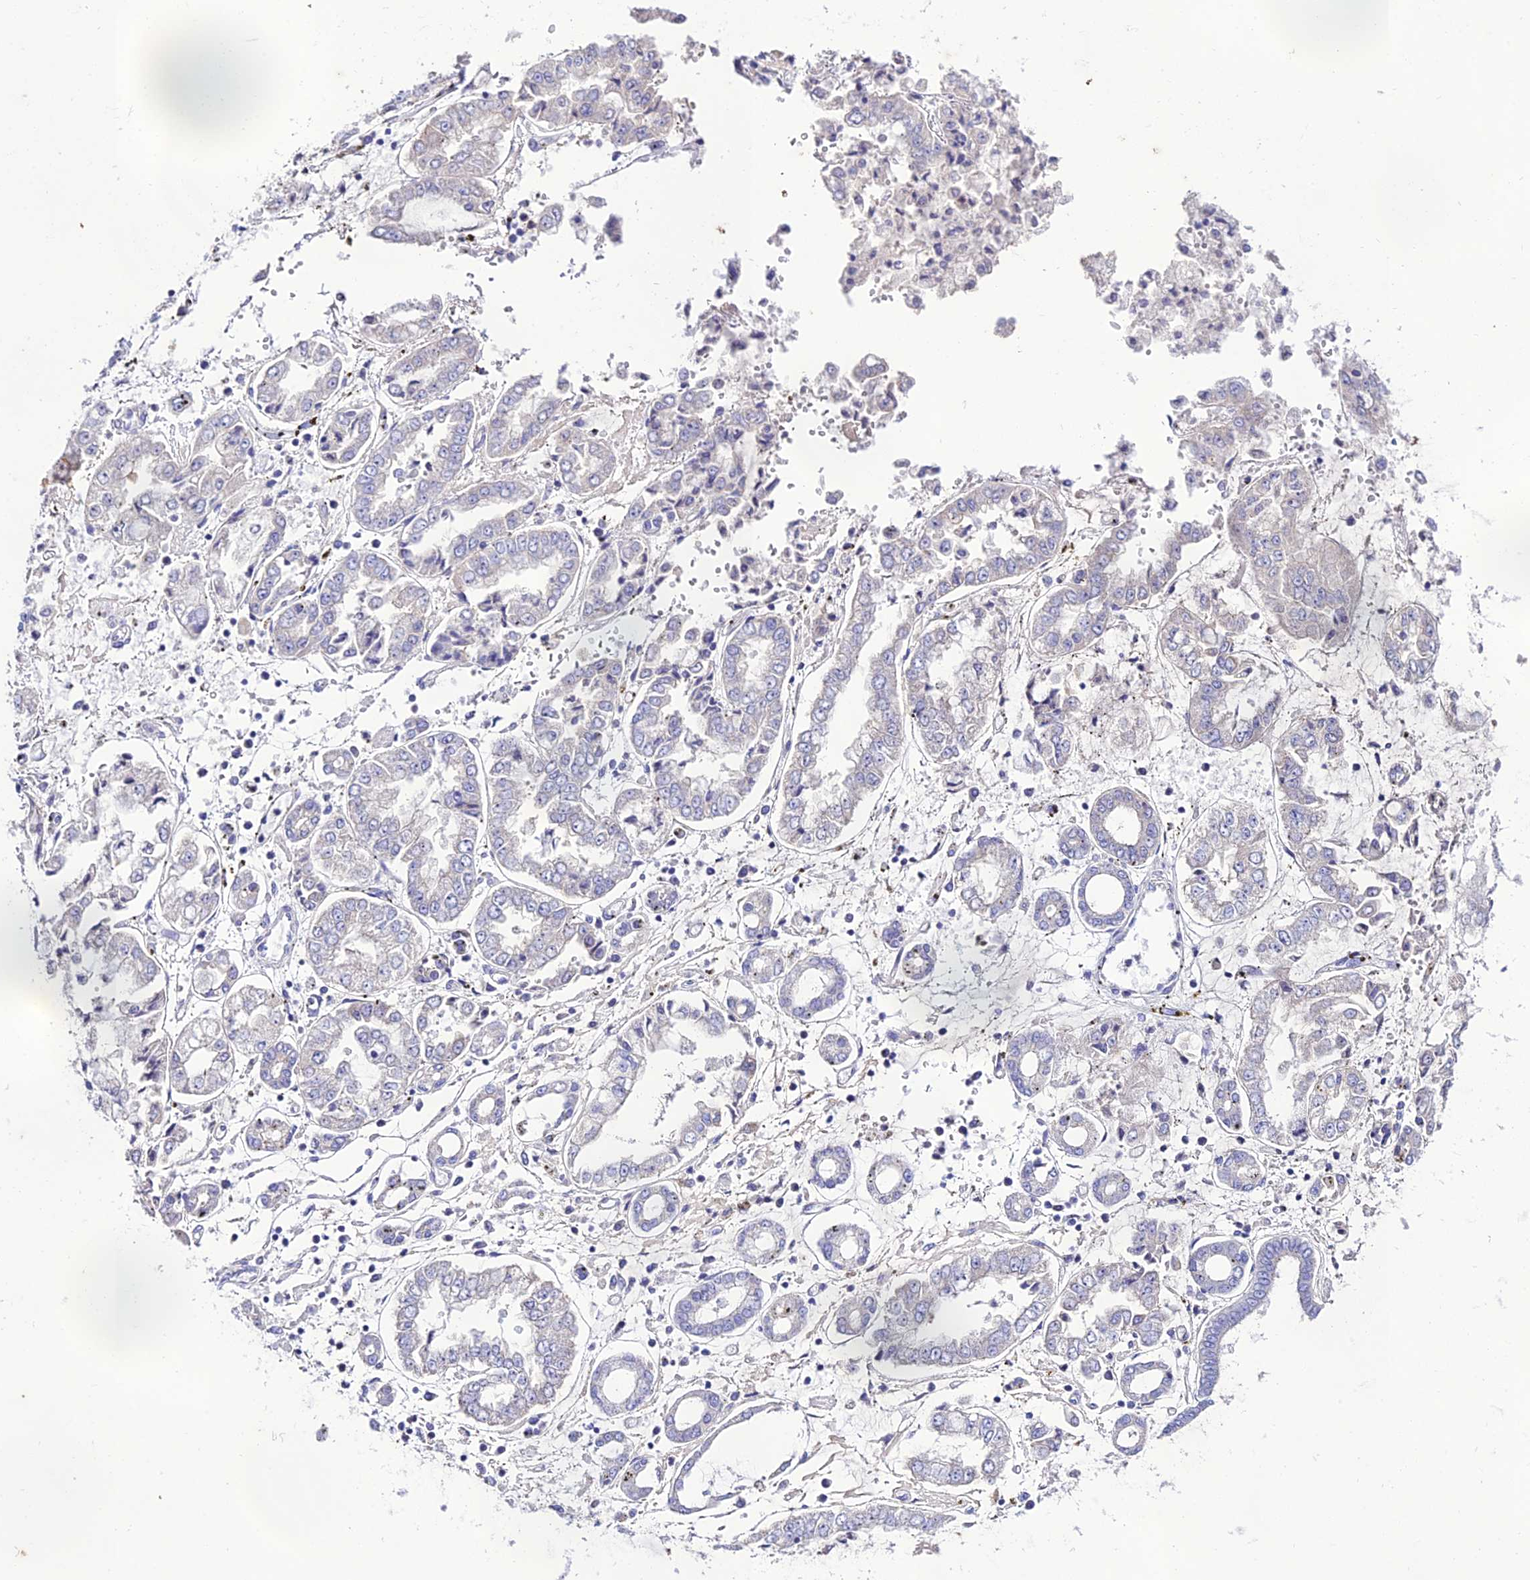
{"staining": {"intensity": "negative", "quantity": "none", "location": "none"}, "tissue": "stomach cancer", "cell_type": "Tumor cells", "image_type": "cancer", "snomed": [{"axis": "morphology", "description": "Adenocarcinoma, NOS"}, {"axis": "topography", "description": "Stomach"}], "caption": "The photomicrograph reveals no significant positivity in tumor cells of stomach cancer (adenocarcinoma).", "gene": "NLRP6", "patient": {"sex": "male", "age": 76}}